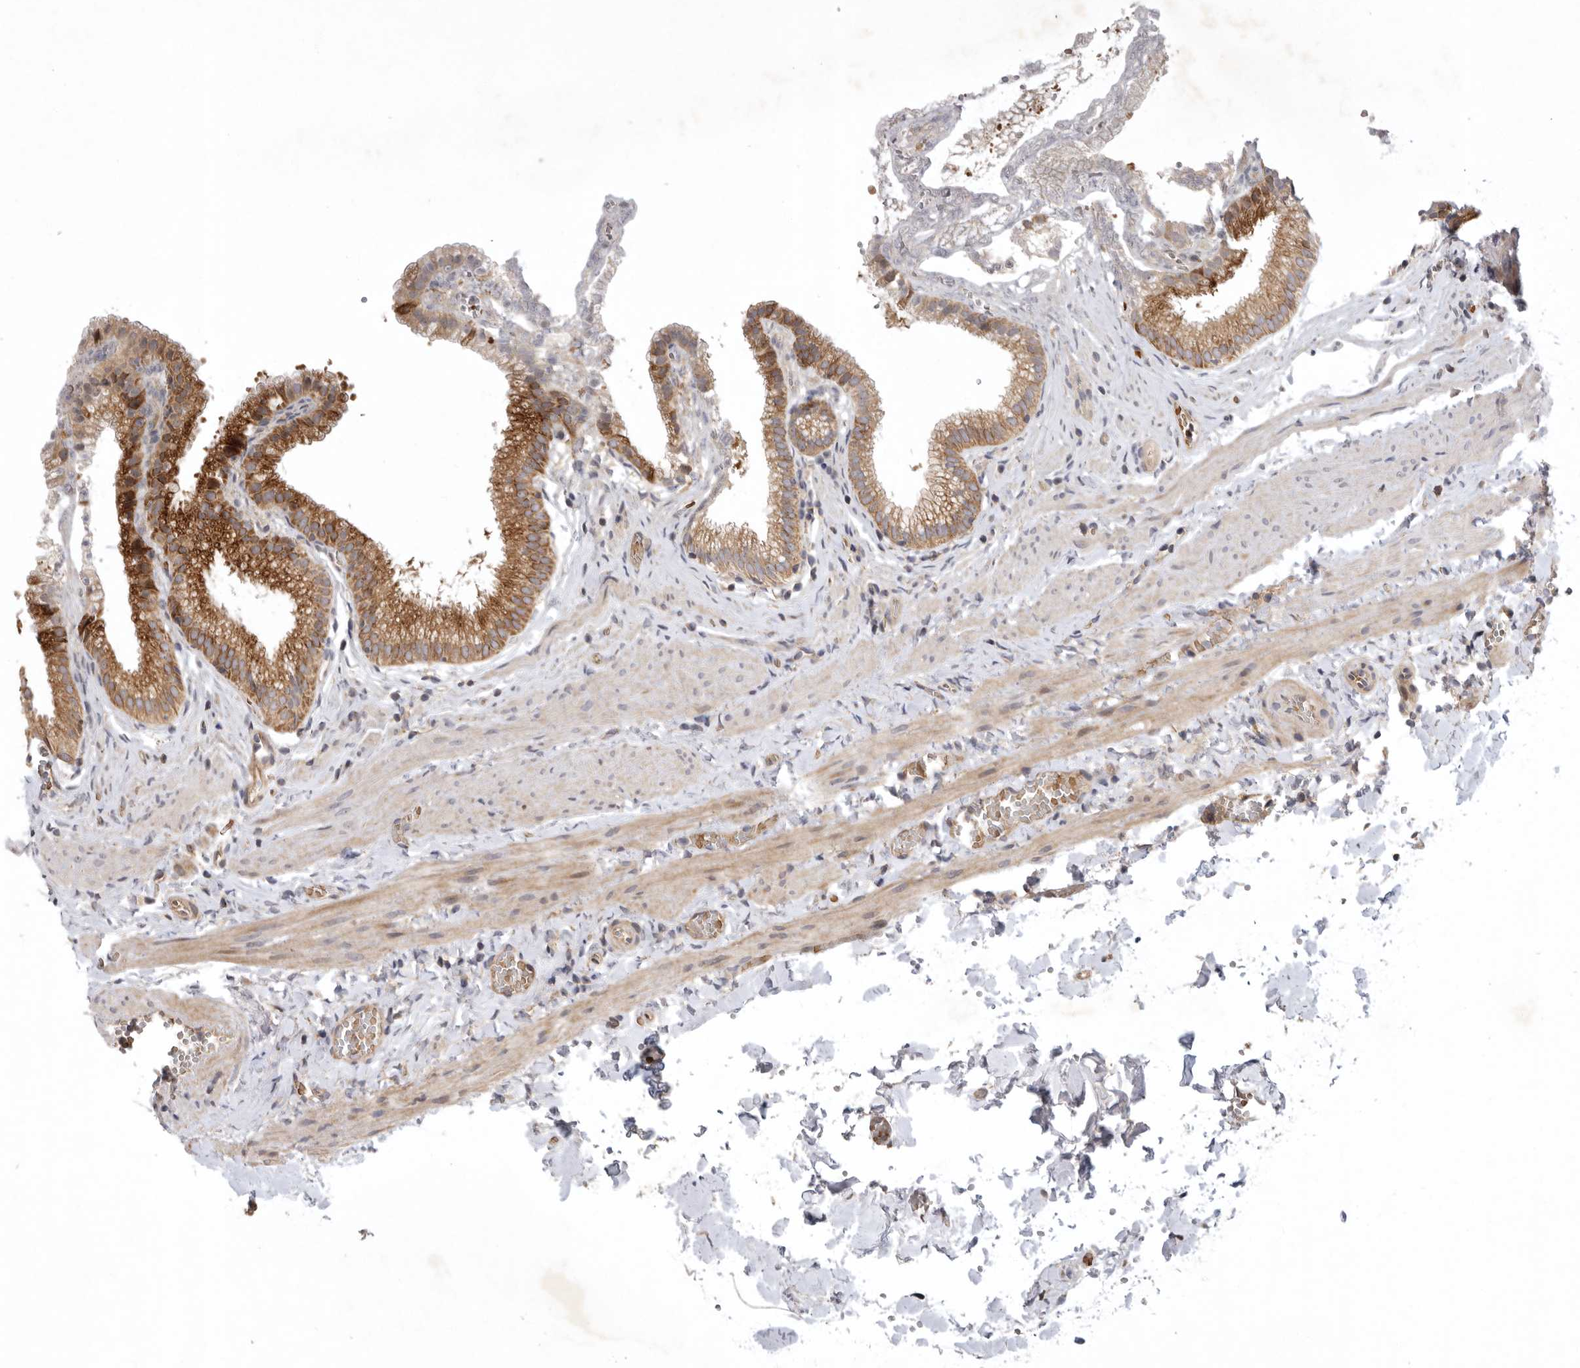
{"staining": {"intensity": "moderate", "quantity": ">75%", "location": "cytoplasmic/membranous"}, "tissue": "gallbladder", "cell_type": "Glandular cells", "image_type": "normal", "snomed": [{"axis": "morphology", "description": "Normal tissue, NOS"}, {"axis": "topography", "description": "Gallbladder"}], "caption": "Moderate cytoplasmic/membranous positivity is present in about >75% of glandular cells in unremarkable gallbladder. Immunohistochemistry (ihc) stains the protein in brown and the nuclei are stained blue.", "gene": "KIF2B", "patient": {"sex": "male", "age": 38}}